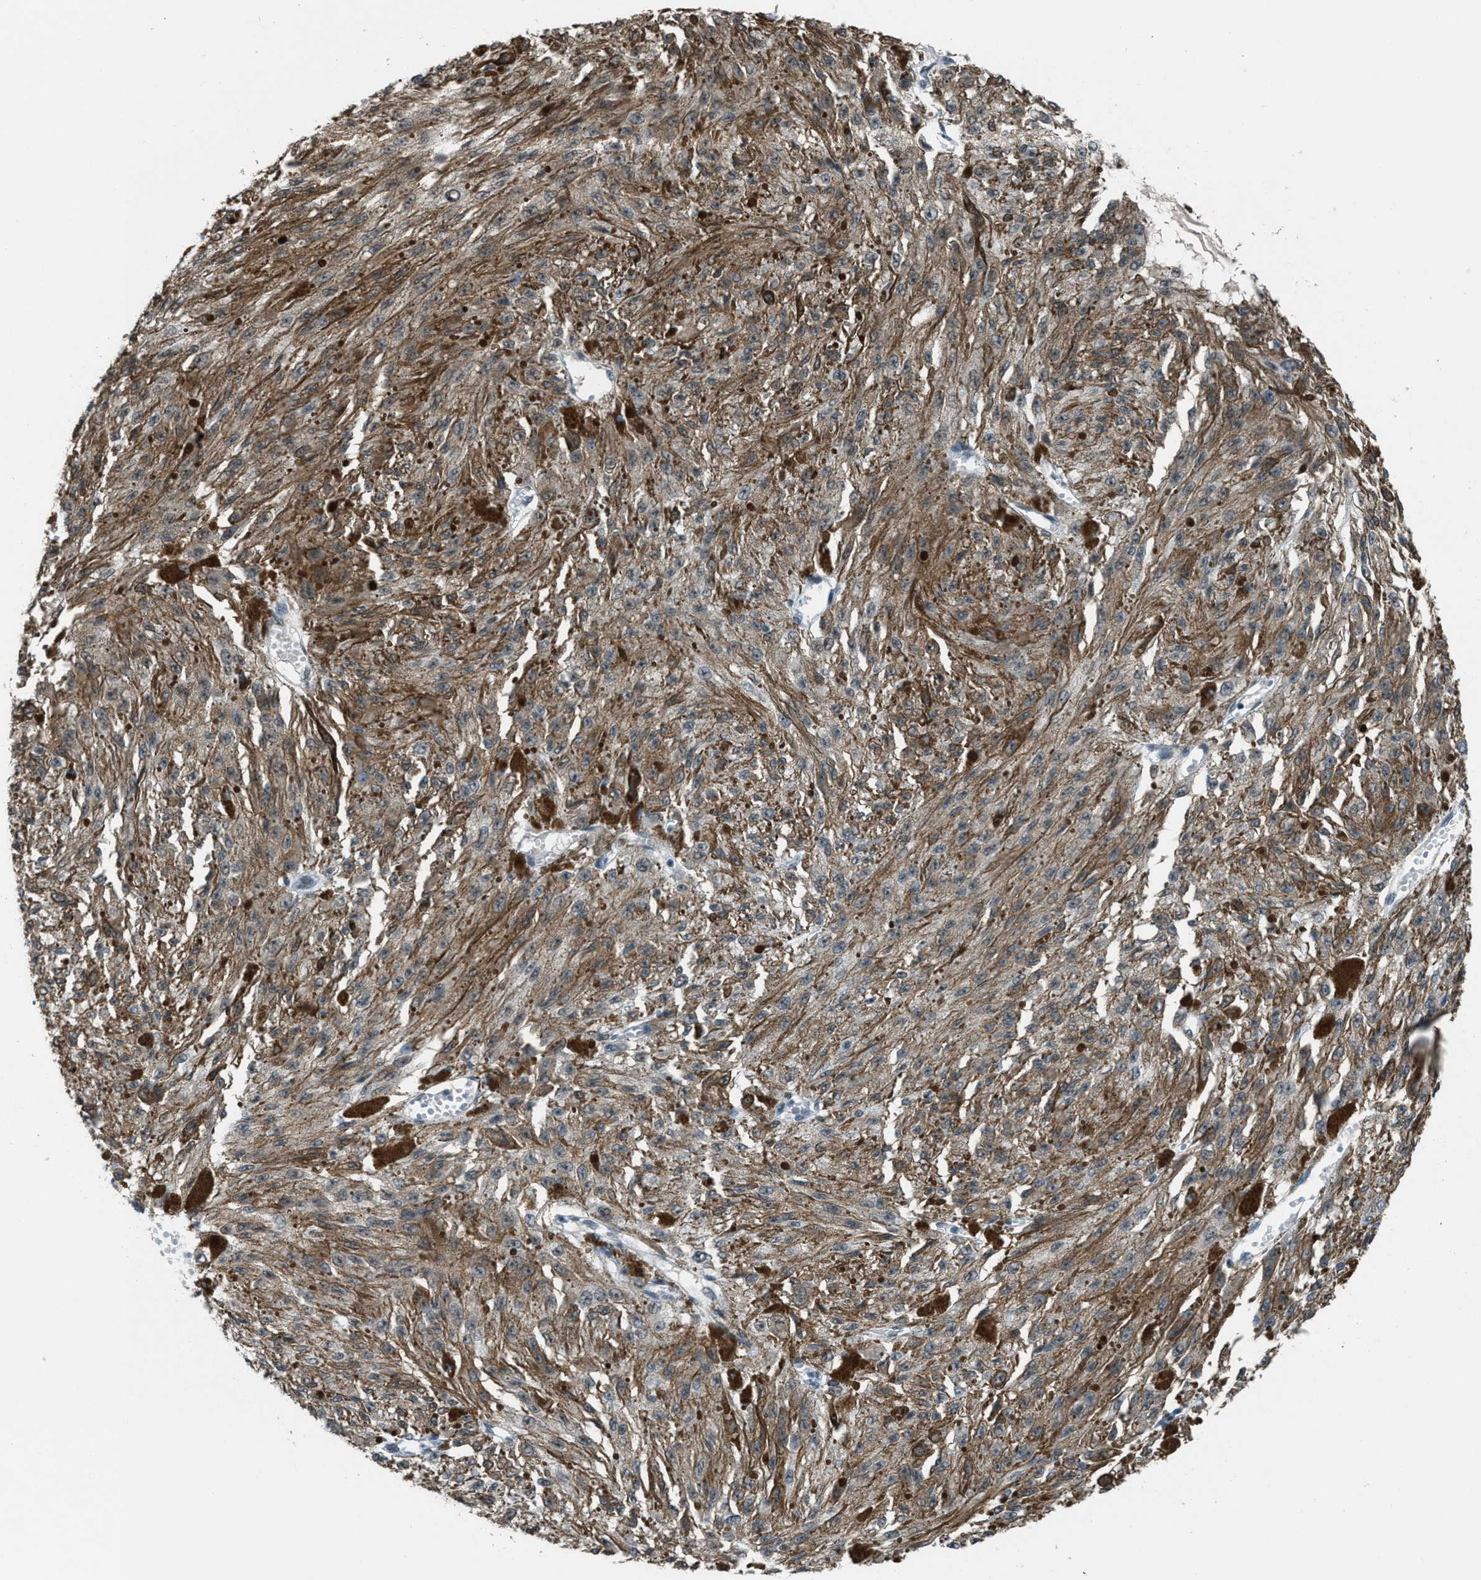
{"staining": {"intensity": "moderate", "quantity": ">75%", "location": "cytoplasmic/membranous"}, "tissue": "melanoma", "cell_type": "Tumor cells", "image_type": "cancer", "snomed": [{"axis": "morphology", "description": "Malignant melanoma, NOS"}, {"axis": "topography", "description": "Other"}], "caption": "IHC of melanoma demonstrates medium levels of moderate cytoplasmic/membranous positivity in about >75% of tumor cells. (DAB = brown stain, brightfield microscopy at high magnification).", "gene": "ZNF276", "patient": {"sex": "male", "age": 79}}